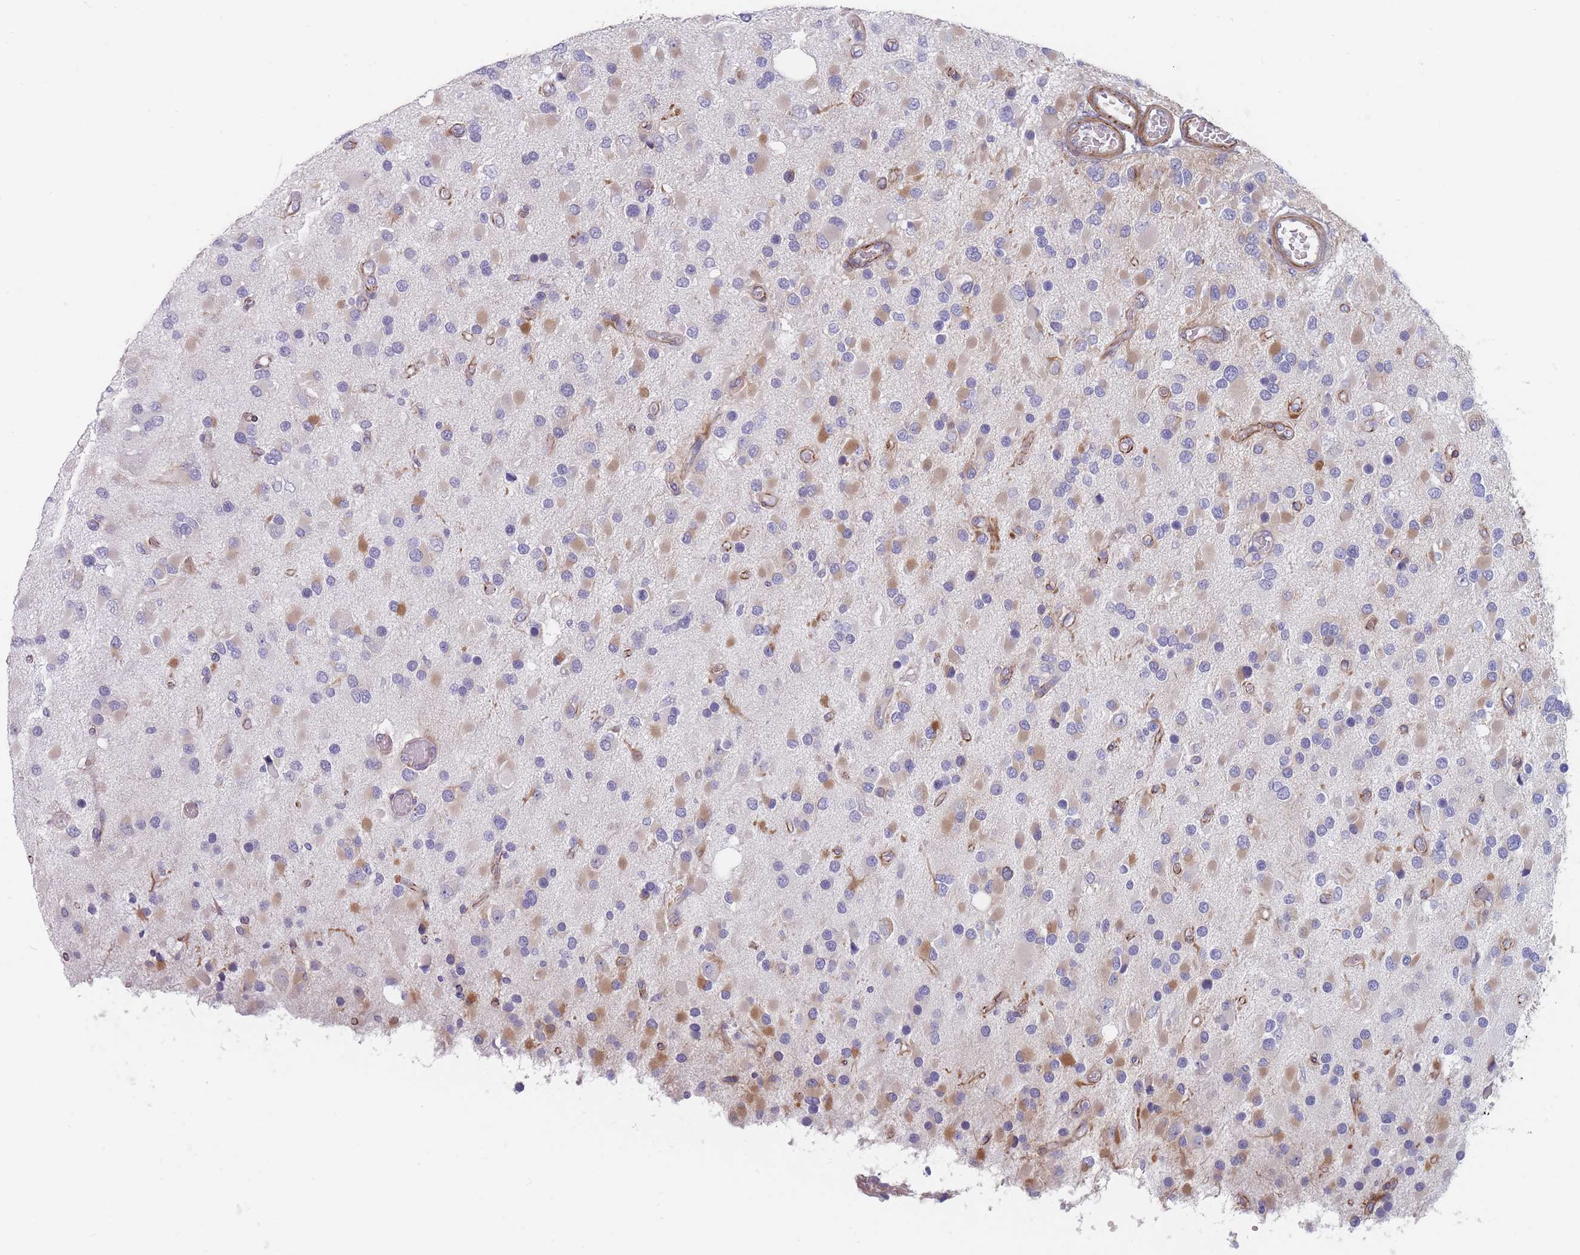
{"staining": {"intensity": "moderate", "quantity": "<25%", "location": "cytoplasmic/membranous"}, "tissue": "glioma", "cell_type": "Tumor cells", "image_type": "cancer", "snomed": [{"axis": "morphology", "description": "Glioma, malignant, High grade"}, {"axis": "topography", "description": "Brain"}], "caption": "An immunohistochemistry (IHC) micrograph of neoplastic tissue is shown. Protein staining in brown shows moderate cytoplasmic/membranous positivity in high-grade glioma (malignant) within tumor cells.", "gene": "ERBIN", "patient": {"sex": "male", "age": 53}}